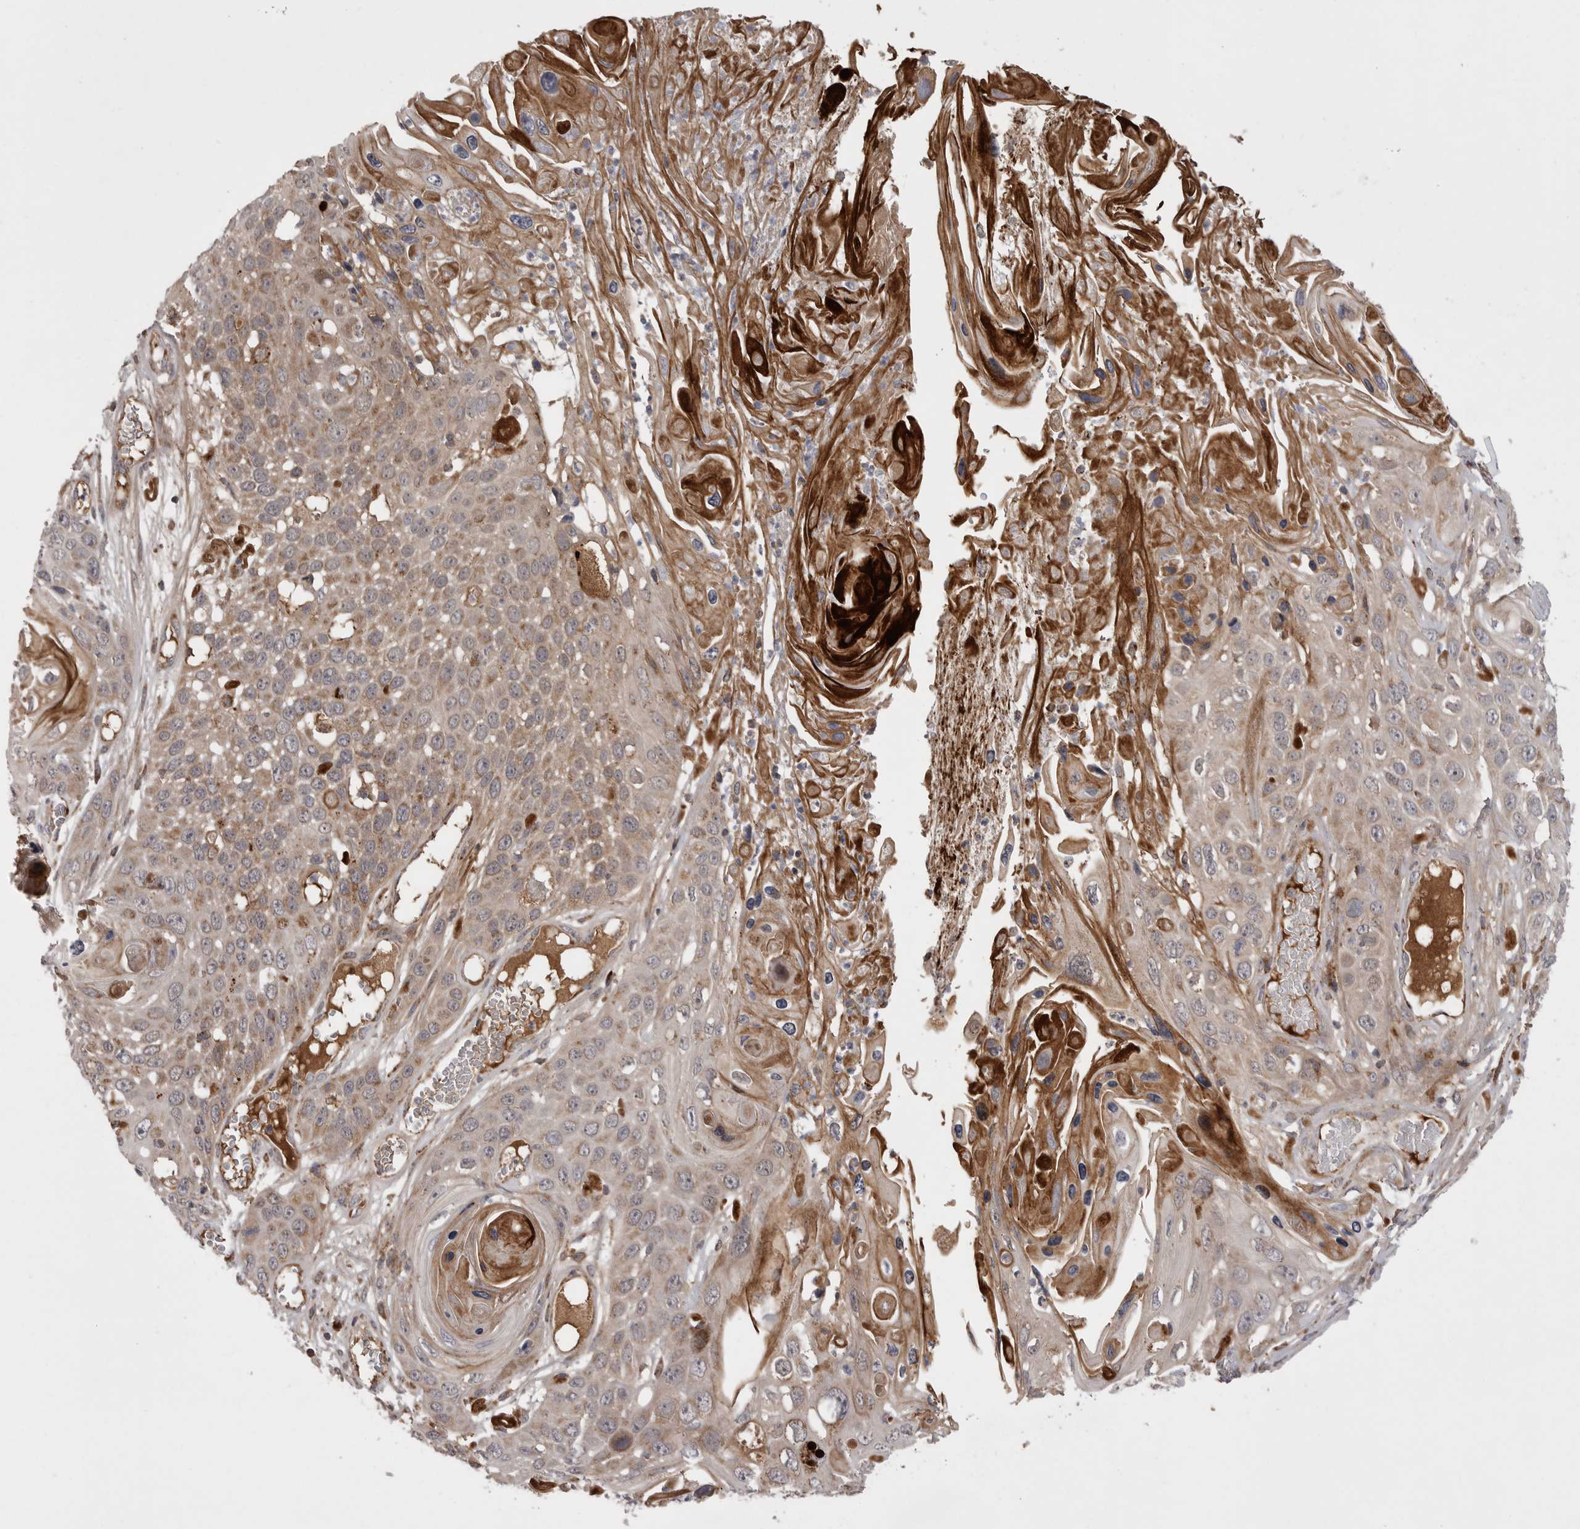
{"staining": {"intensity": "moderate", "quantity": ">75%", "location": "cytoplasmic/membranous"}, "tissue": "skin cancer", "cell_type": "Tumor cells", "image_type": "cancer", "snomed": [{"axis": "morphology", "description": "Squamous cell carcinoma, NOS"}, {"axis": "topography", "description": "Skin"}], "caption": "IHC (DAB (3,3'-diaminobenzidine)) staining of squamous cell carcinoma (skin) displays moderate cytoplasmic/membranous protein staining in approximately >75% of tumor cells. (Stains: DAB in brown, nuclei in blue, Microscopy: brightfield microscopy at high magnification).", "gene": "KYAT3", "patient": {"sex": "male", "age": 55}}